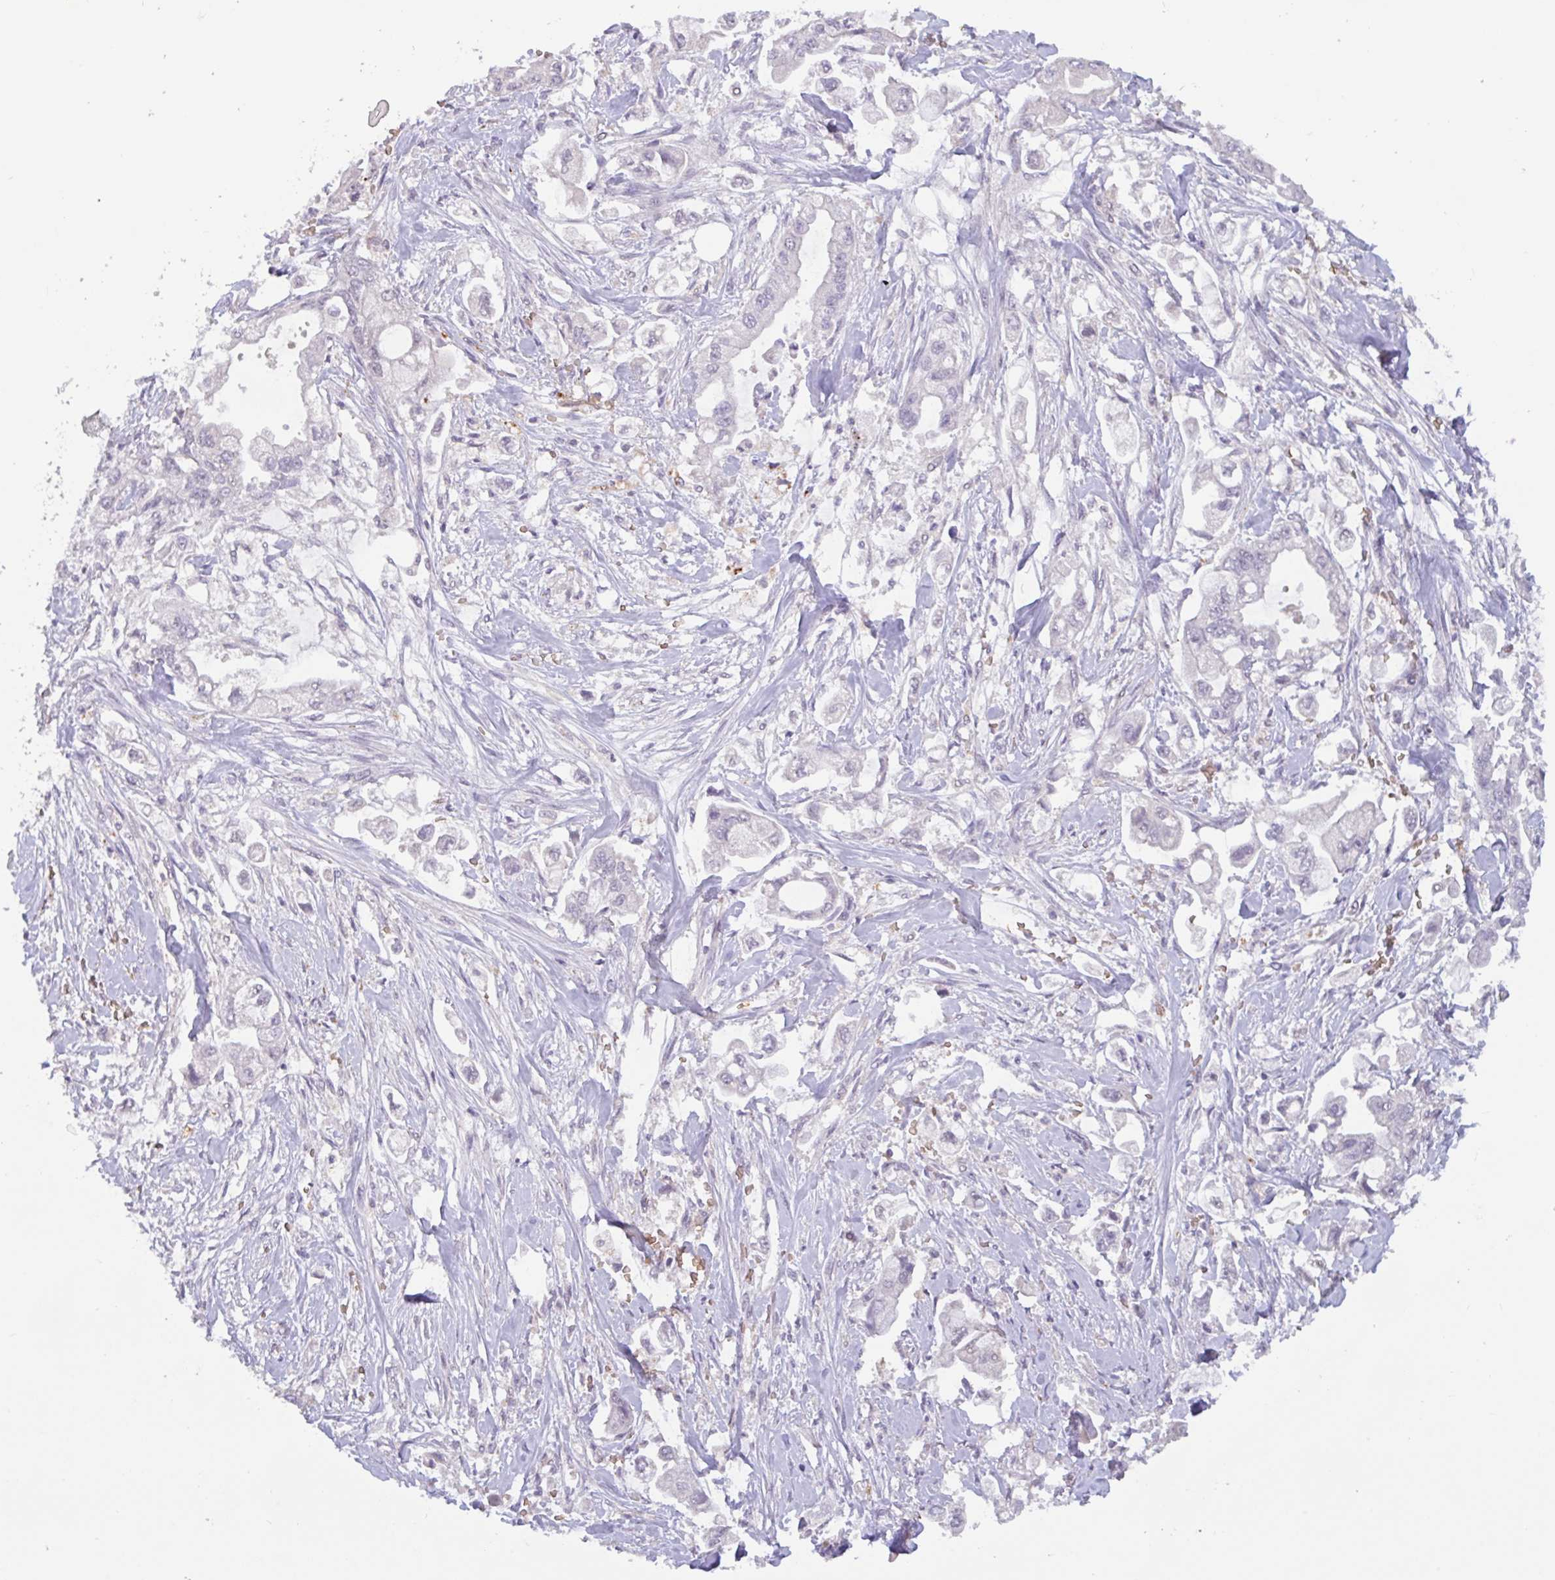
{"staining": {"intensity": "negative", "quantity": "none", "location": "none"}, "tissue": "stomach cancer", "cell_type": "Tumor cells", "image_type": "cancer", "snomed": [{"axis": "morphology", "description": "Adenocarcinoma, NOS"}, {"axis": "topography", "description": "Stomach"}], "caption": "The IHC micrograph has no significant staining in tumor cells of stomach adenocarcinoma tissue.", "gene": "RHAG", "patient": {"sex": "male", "age": 62}}